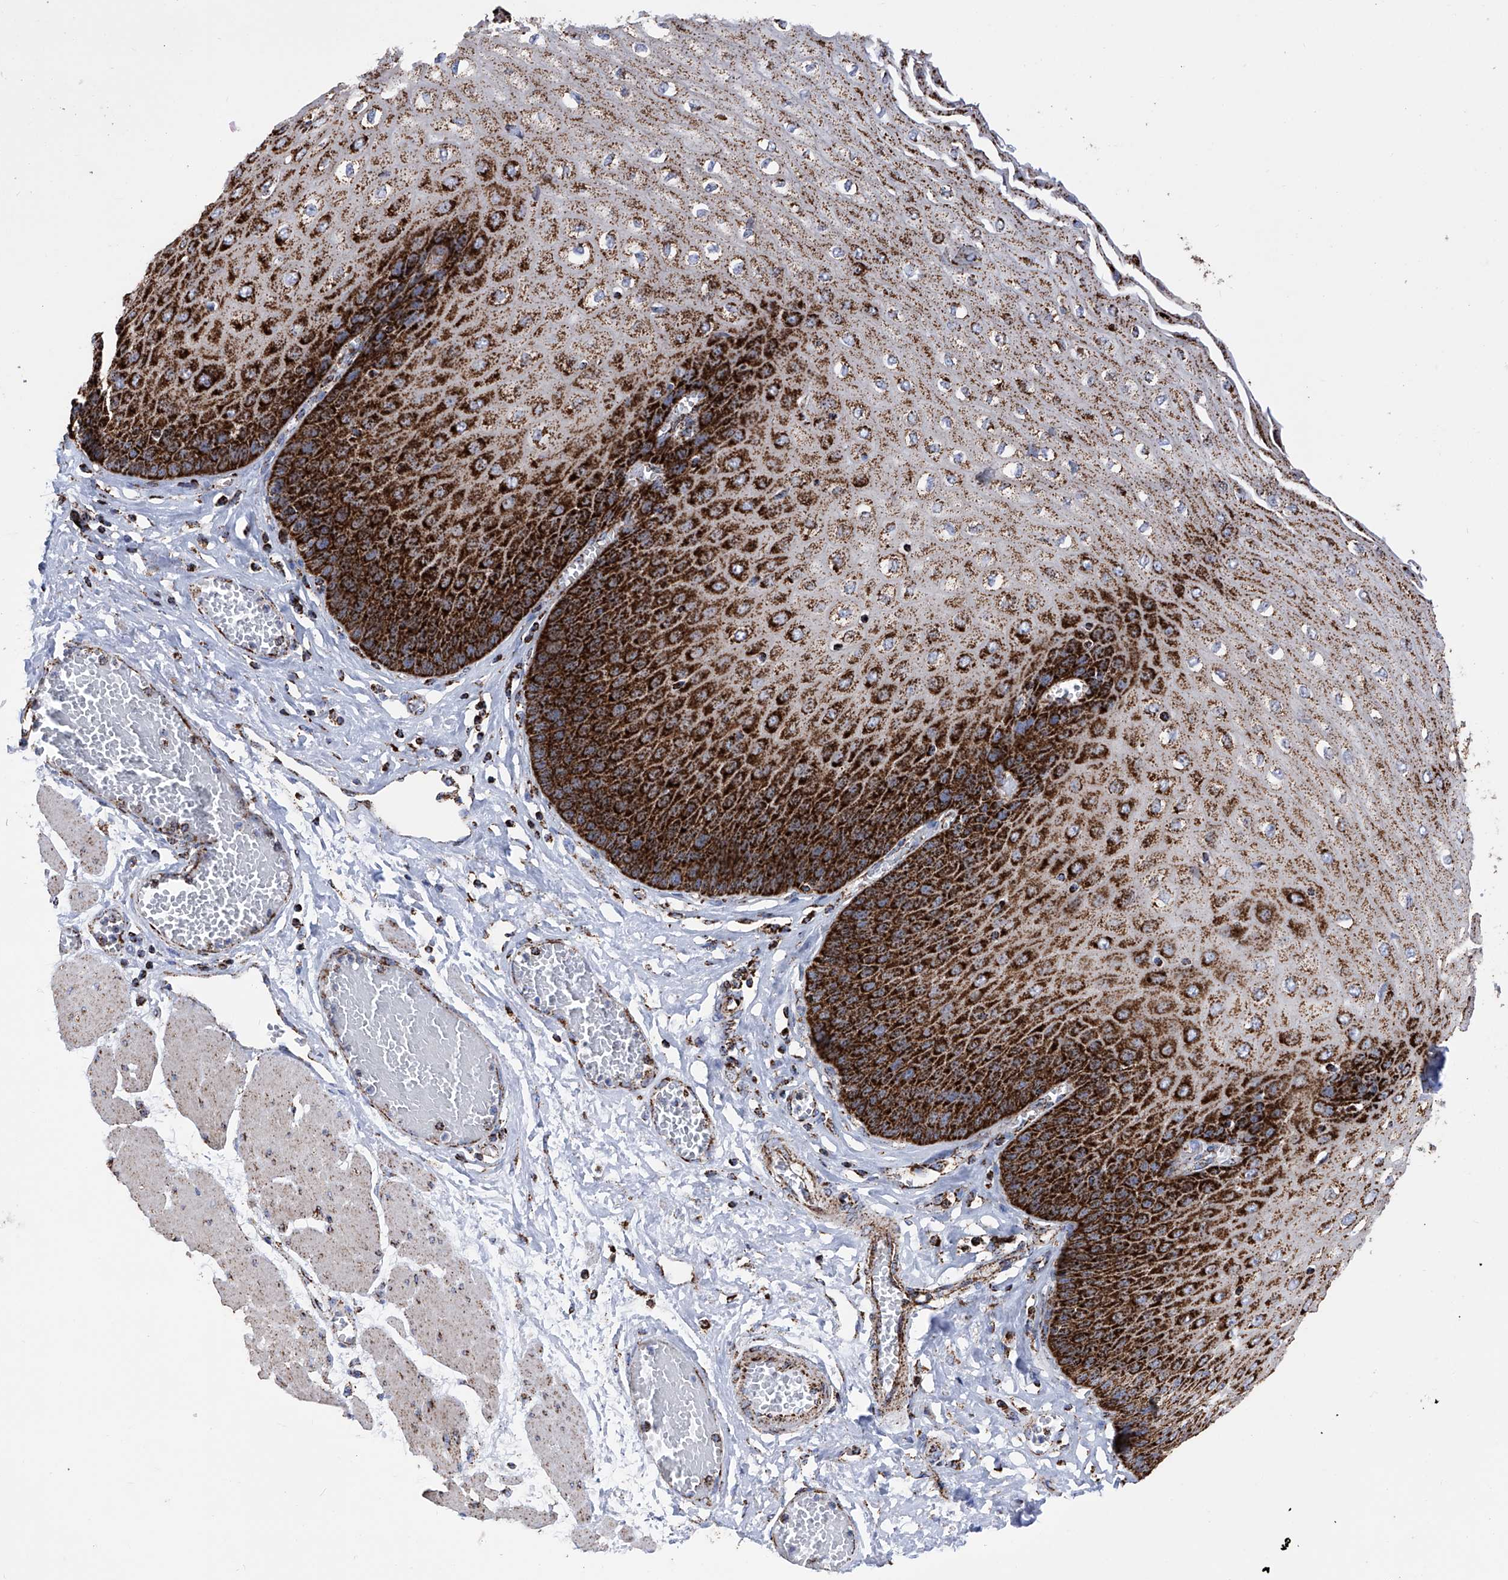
{"staining": {"intensity": "strong", "quantity": ">75%", "location": "cytoplasmic/membranous"}, "tissue": "esophagus", "cell_type": "Squamous epithelial cells", "image_type": "normal", "snomed": [{"axis": "morphology", "description": "Normal tissue, NOS"}, {"axis": "topography", "description": "Esophagus"}], "caption": "A brown stain highlights strong cytoplasmic/membranous staining of a protein in squamous epithelial cells of normal esophagus.", "gene": "ATP5PF", "patient": {"sex": "male", "age": 60}}